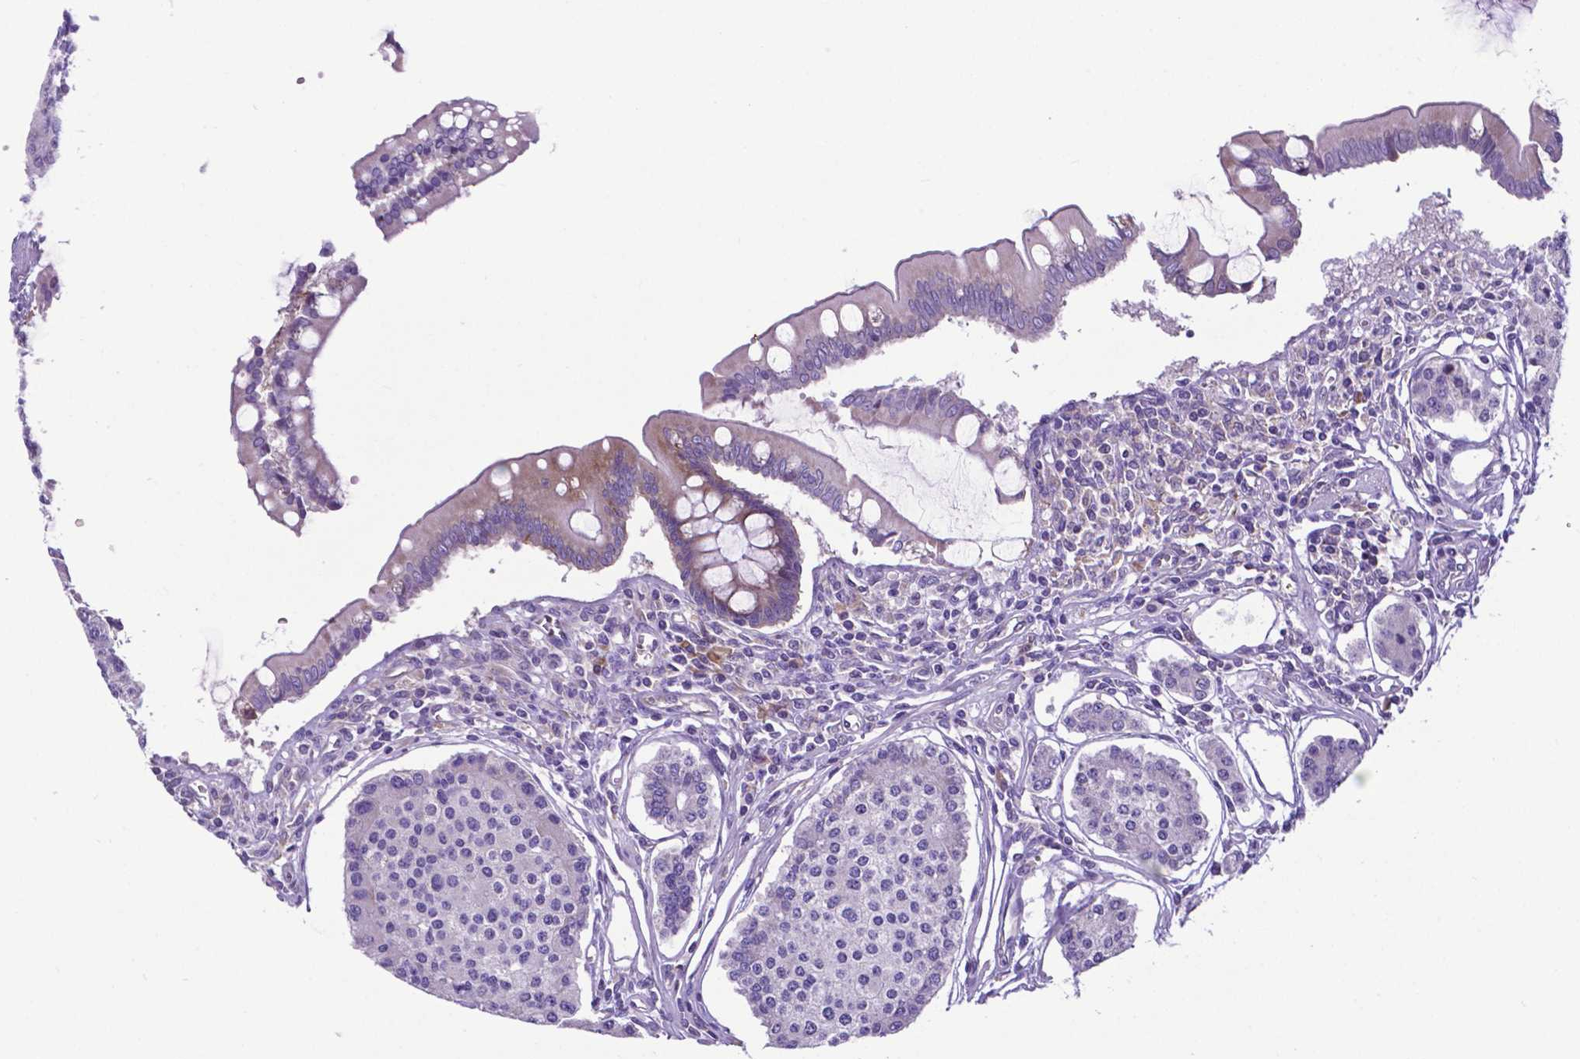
{"staining": {"intensity": "negative", "quantity": "none", "location": "none"}, "tissue": "carcinoid", "cell_type": "Tumor cells", "image_type": "cancer", "snomed": [{"axis": "morphology", "description": "Carcinoid, malignant, NOS"}, {"axis": "topography", "description": "Small intestine"}], "caption": "High magnification brightfield microscopy of carcinoid (malignant) stained with DAB (3,3'-diaminobenzidine) (brown) and counterstained with hematoxylin (blue): tumor cells show no significant positivity.", "gene": "RPL6", "patient": {"sex": "female", "age": 65}}